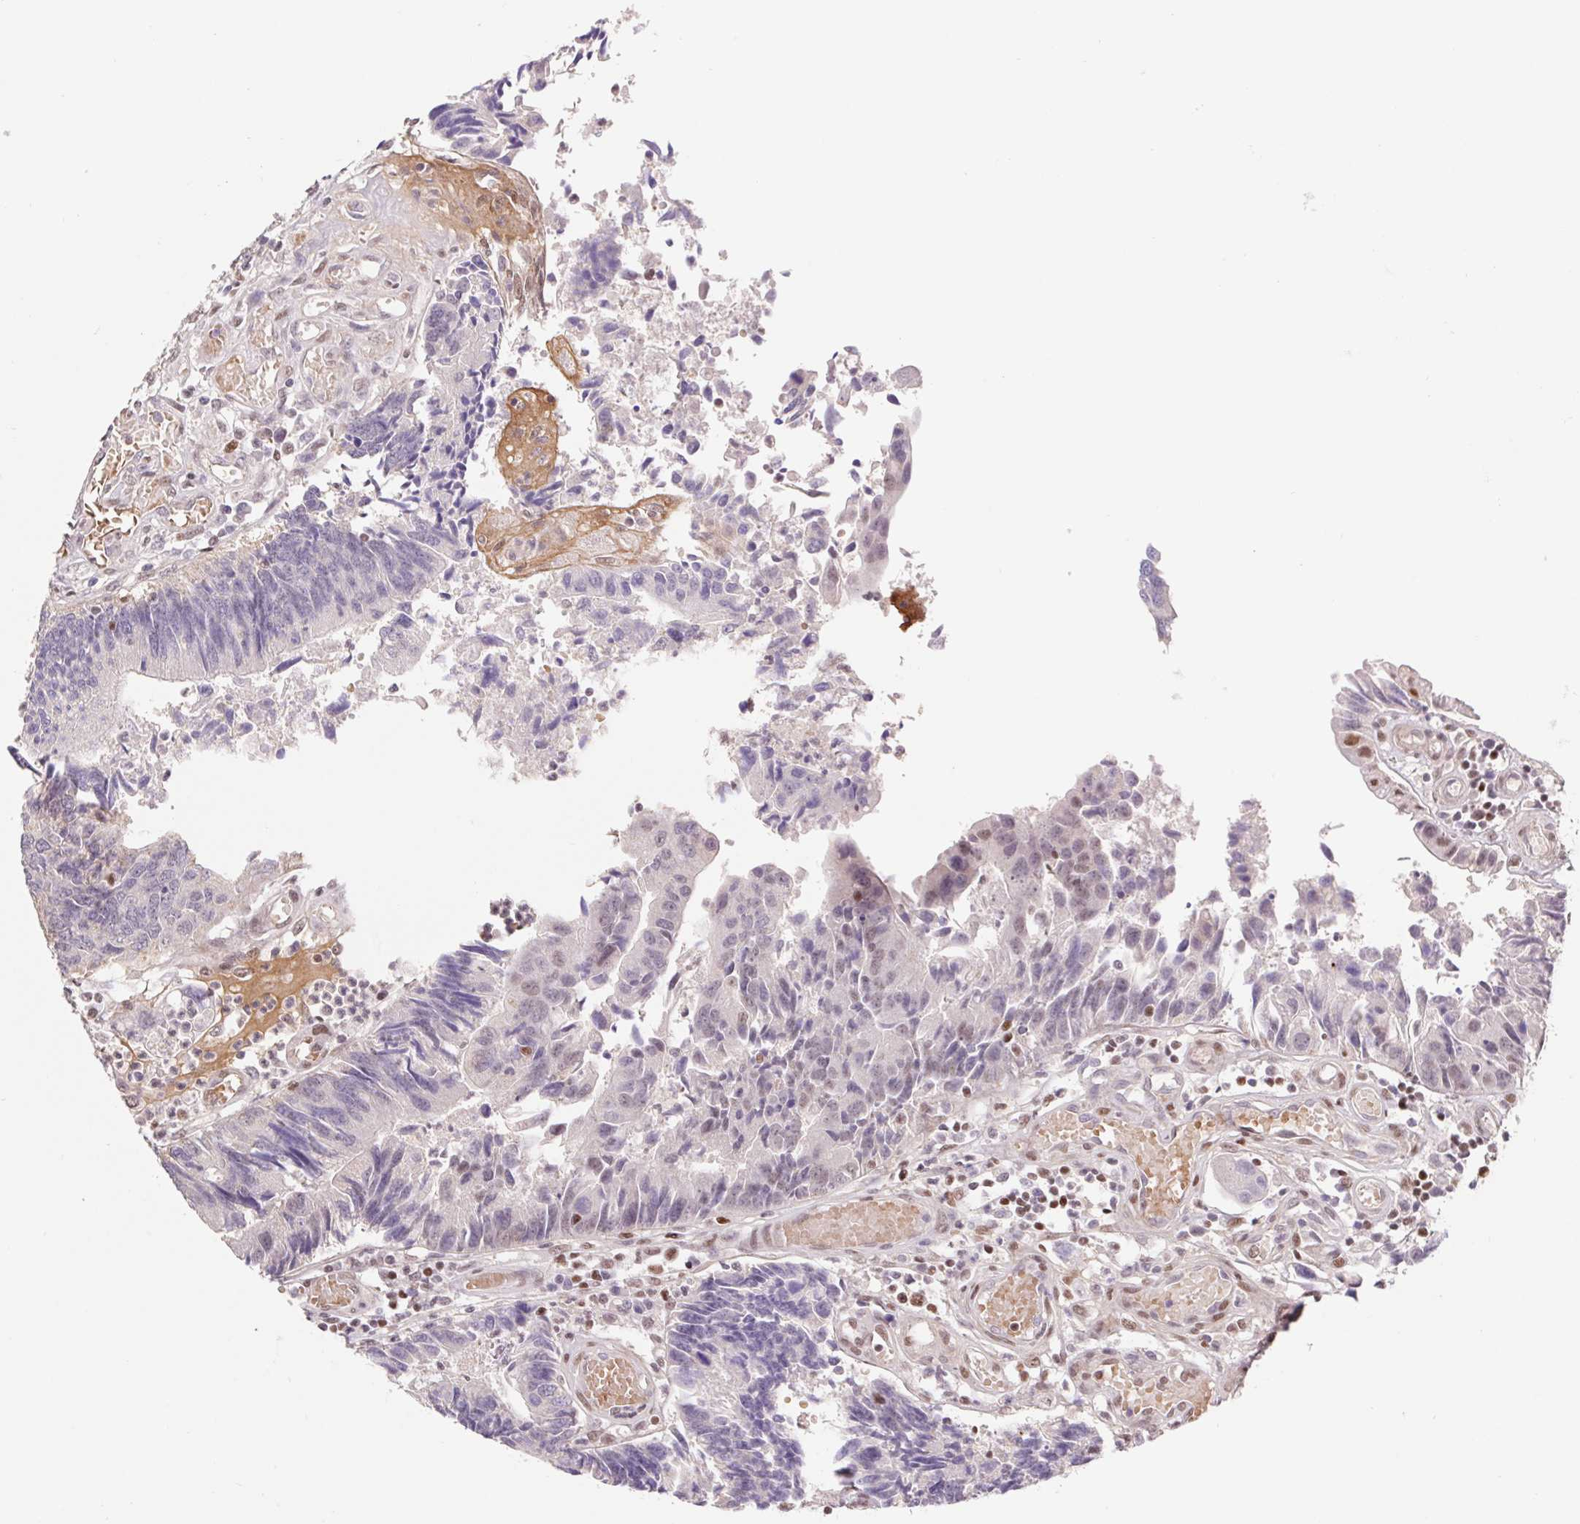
{"staining": {"intensity": "weak", "quantity": "<25%", "location": "nuclear"}, "tissue": "colorectal cancer", "cell_type": "Tumor cells", "image_type": "cancer", "snomed": [{"axis": "morphology", "description": "Adenocarcinoma, NOS"}, {"axis": "topography", "description": "Colon"}], "caption": "A micrograph of colorectal cancer (adenocarcinoma) stained for a protein exhibits no brown staining in tumor cells.", "gene": "TRERF1", "patient": {"sex": "female", "age": 67}}